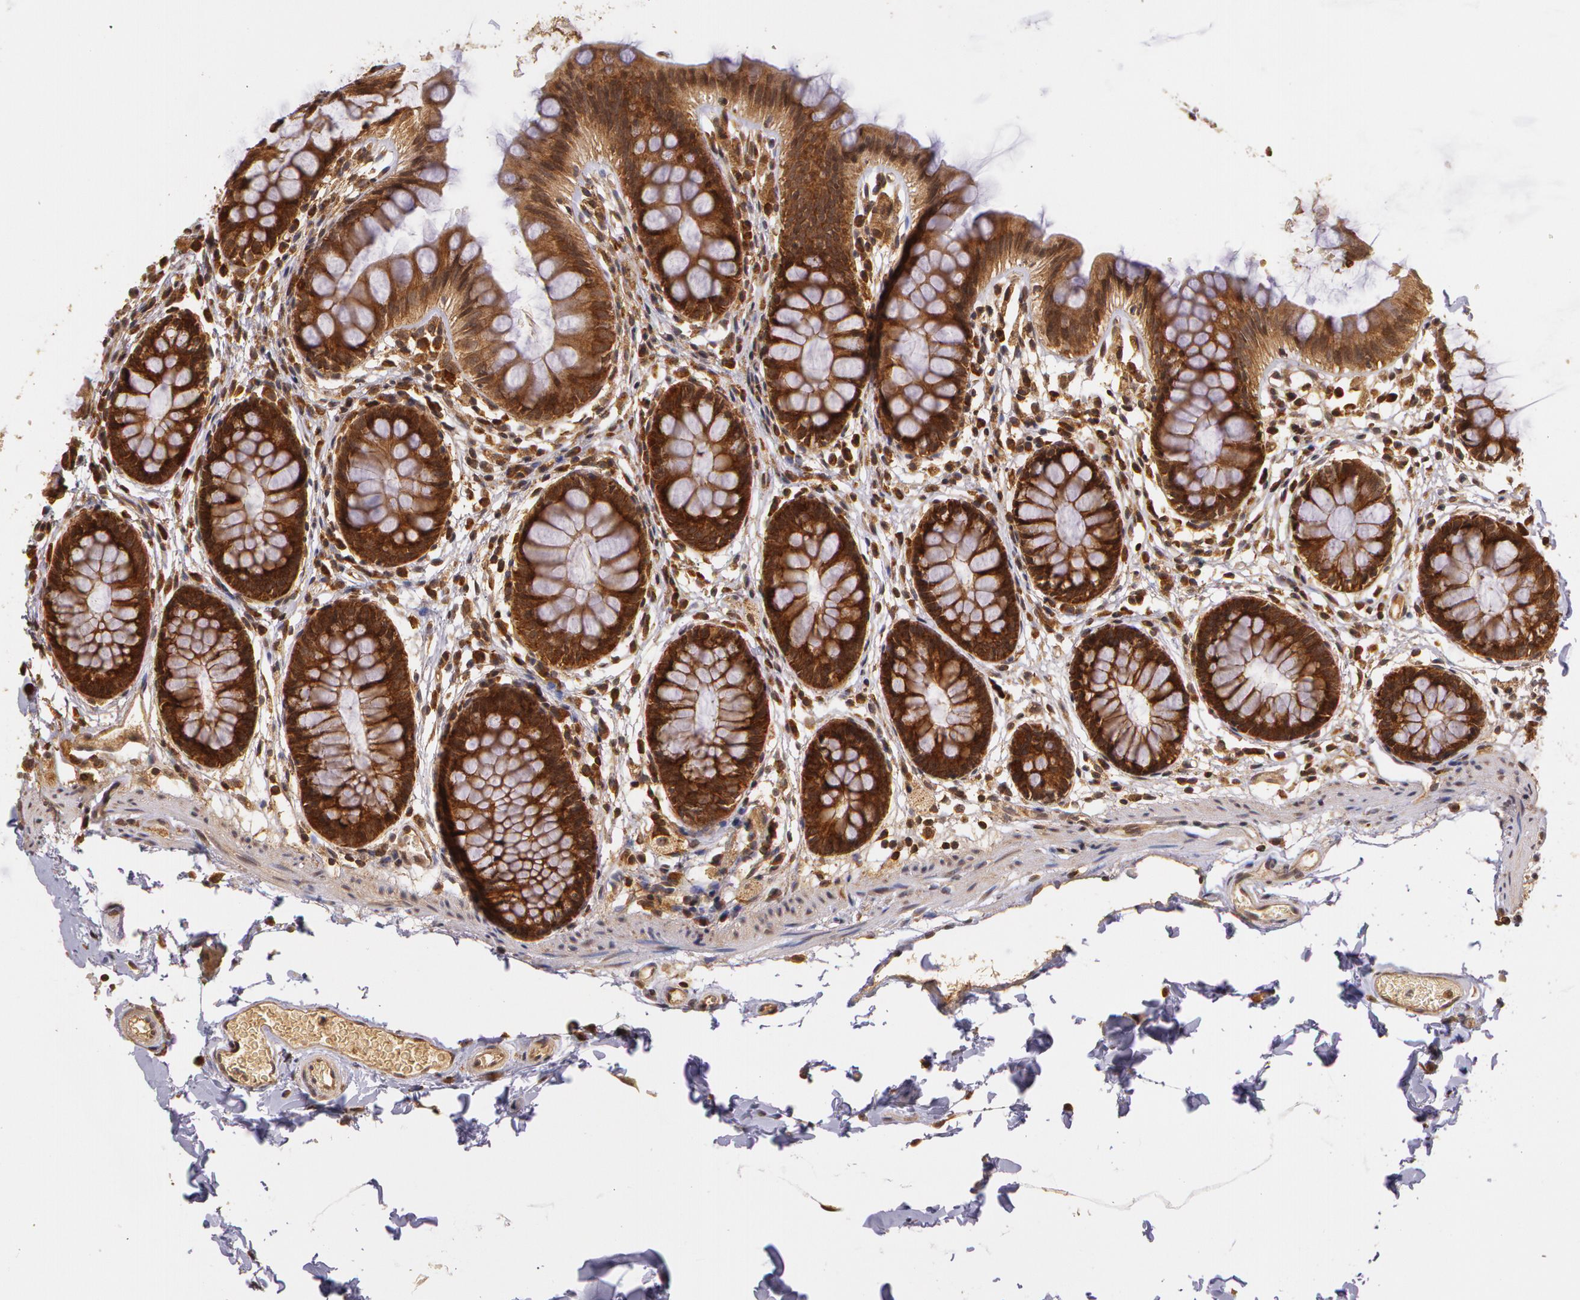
{"staining": {"intensity": "moderate", "quantity": "25%-75%", "location": "cytoplasmic/membranous"}, "tissue": "colon", "cell_type": "Endothelial cells", "image_type": "normal", "snomed": [{"axis": "morphology", "description": "Normal tissue, NOS"}, {"axis": "topography", "description": "Smooth muscle"}, {"axis": "topography", "description": "Colon"}], "caption": "Endothelial cells show moderate cytoplasmic/membranous expression in approximately 25%-75% of cells in normal colon. (brown staining indicates protein expression, while blue staining denotes nuclei).", "gene": "ASCC2", "patient": {"sex": "male", "age": 67}}